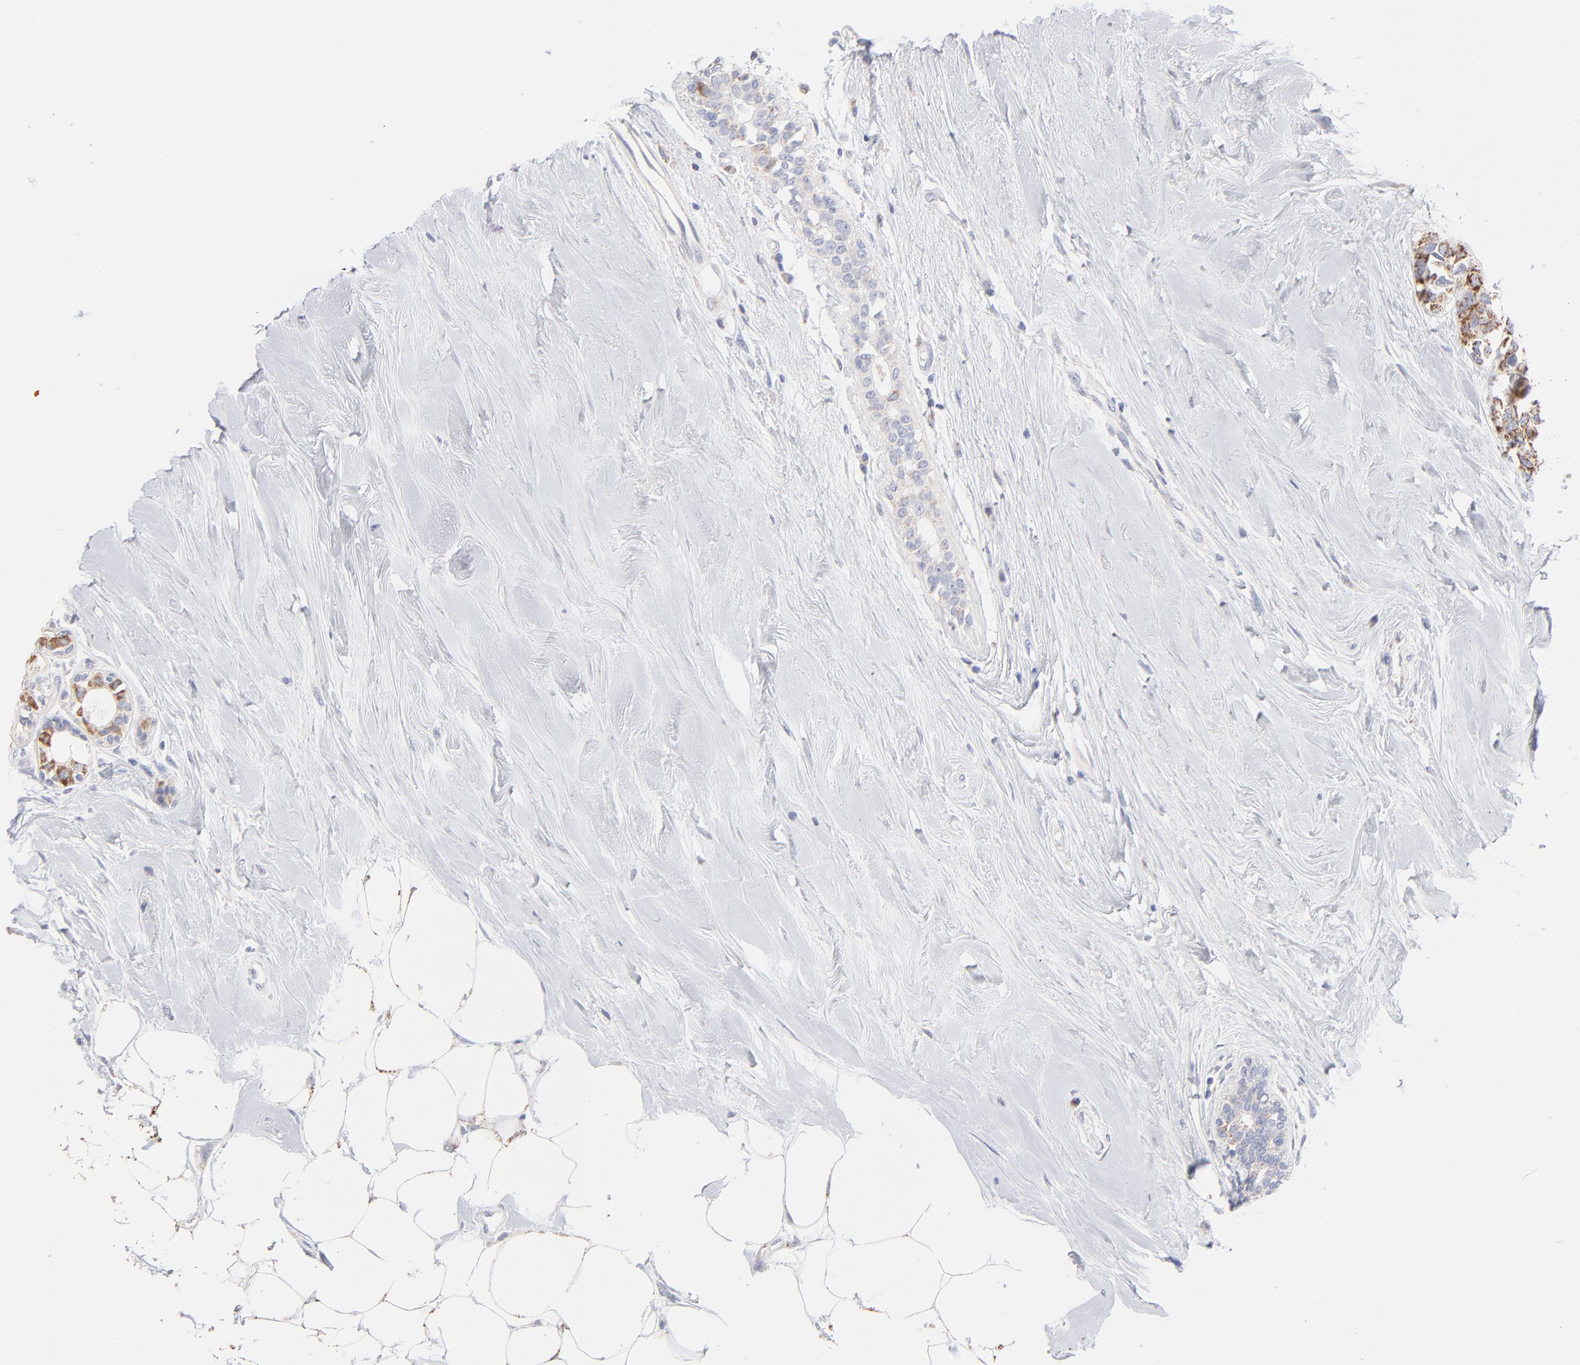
{"staining": {"intensity": "weak", "quantity": ">75%", "location": "cytoplasmic/membranous"}, "tissue": "breast cancer", "cell_type": "Tumor cells", "image_type": "cancer", "snomed": [{"axis": "morphology", "description": "Duct carcinoma"}, {"axis": "topography", "description": "Breast"}], "caption": "Immunohistochemical staining of human breast cancer (infiltrating ductal carcinoma) displays weak cytoplasmic/membranous protein staining in approximately >75% of tumor cells. (DAB (3,3'-diaminobenzidine) IHC with brightfield microscopy, high magnification).", "gene": "TST", "patient": {"sex": "female", "age": 51}}